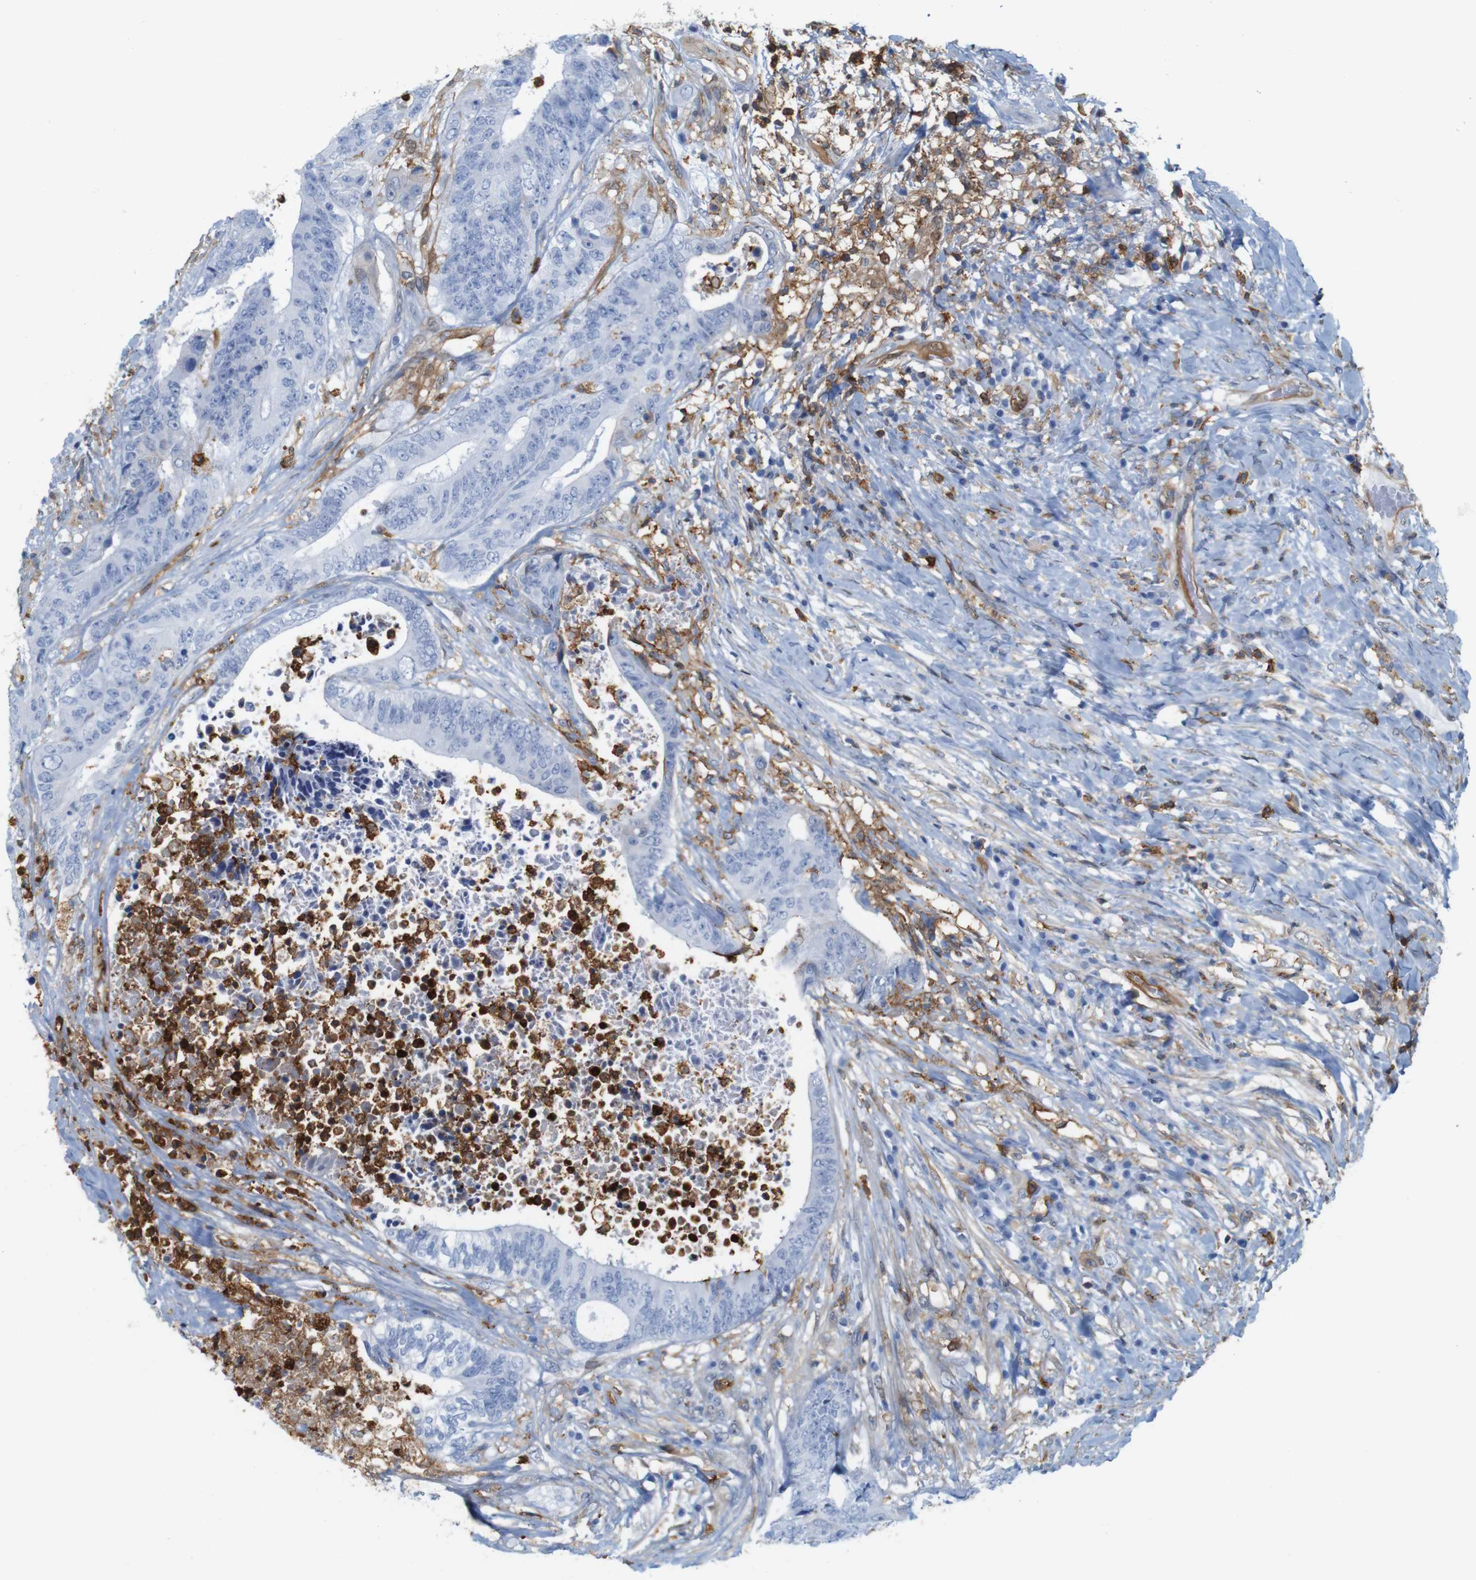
{"staining": {"intensity": "negative", "quantity": "none", "location": "none"}, "tissue": "colorectal cancer", "cell_type": "Tumor cells", "image_type": "cancer", "snomed": [{"axis": "morphology", "description": "Adenocarcinoma, NOS"}, {"axis": "topography", "description": "Rectum"}], "caption": "Immunohistochemical staining of colorectal adenocarcinoma displays no significant positivity in tumor cells.", "gene": "ANXA1", "patient": {"sex": "male", "age": 72}}